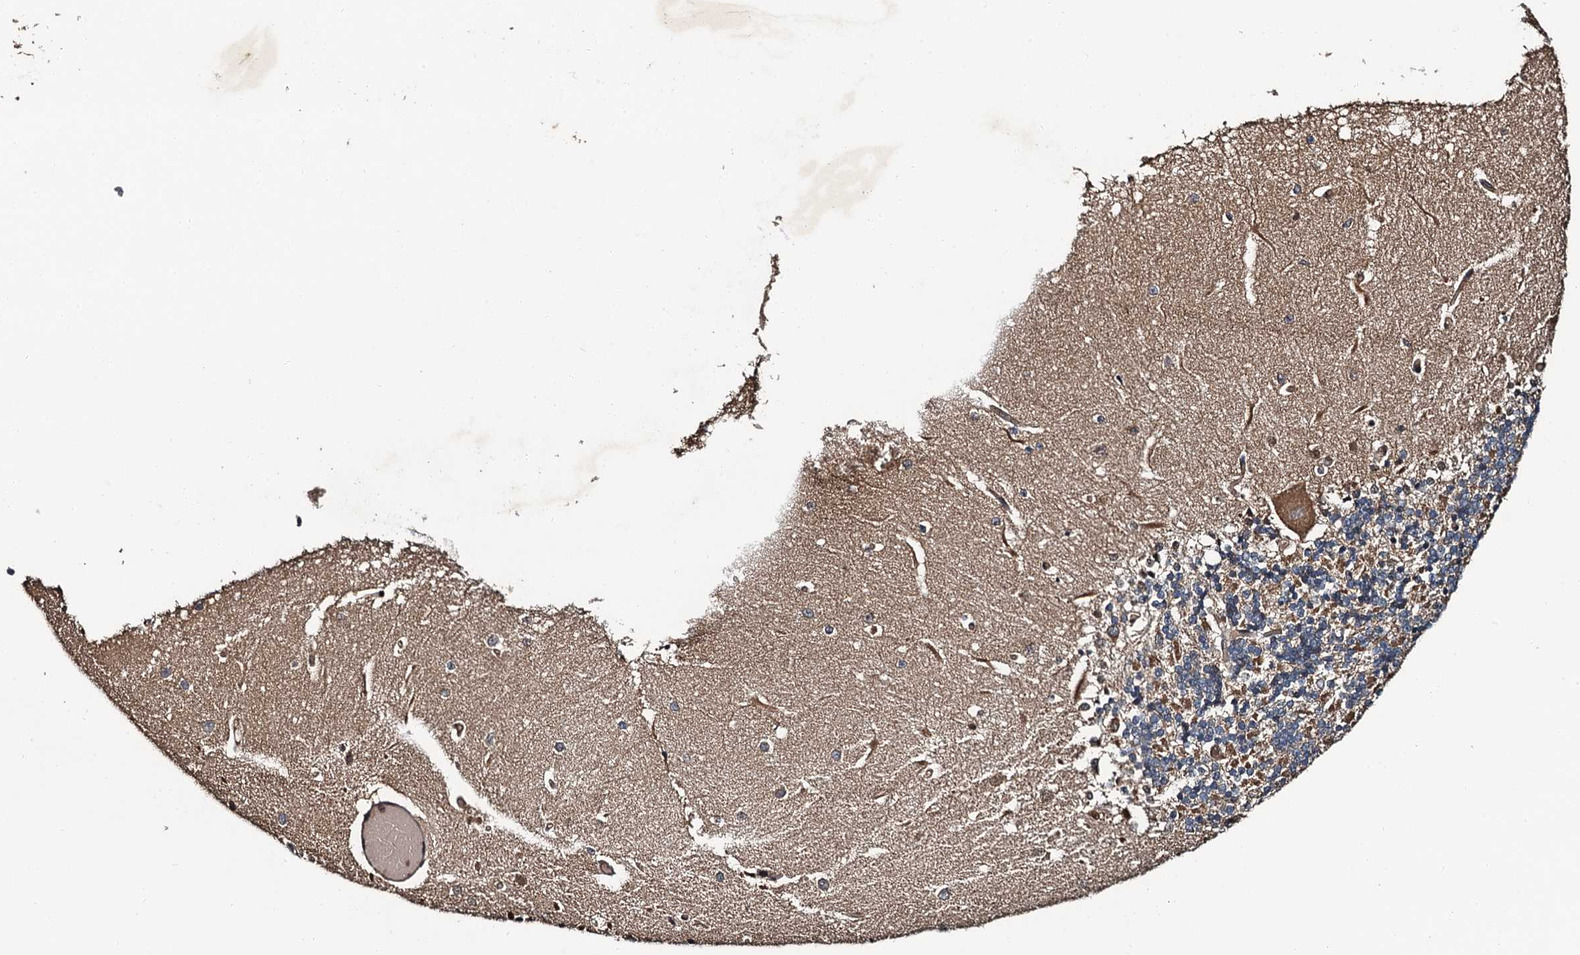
{"staining": {"intensity": "weak", "quantity": "25%-75%", "location": "cytoplasmic/membranous"}, "tissue": "cerebellum", "cell_type": "Cells in granular layer", "image_type": "normal", "snomed": [{"axis": "morphology", "description": "Normal tissue, NOS"}, {"axis": "topography", "description": "Cerebellum"}], "caption": "This photomicrograph exhibits benign cerebellum stained with immunohistochemistry (IHC) to label a protein in brown. The cytoplasmic/membranous of cells in granular layer show weak positivity for the protein. Nuclei are counter-stained blue.", "gene": "SNX32", "patient": {"sex": "male", "age": 37}}